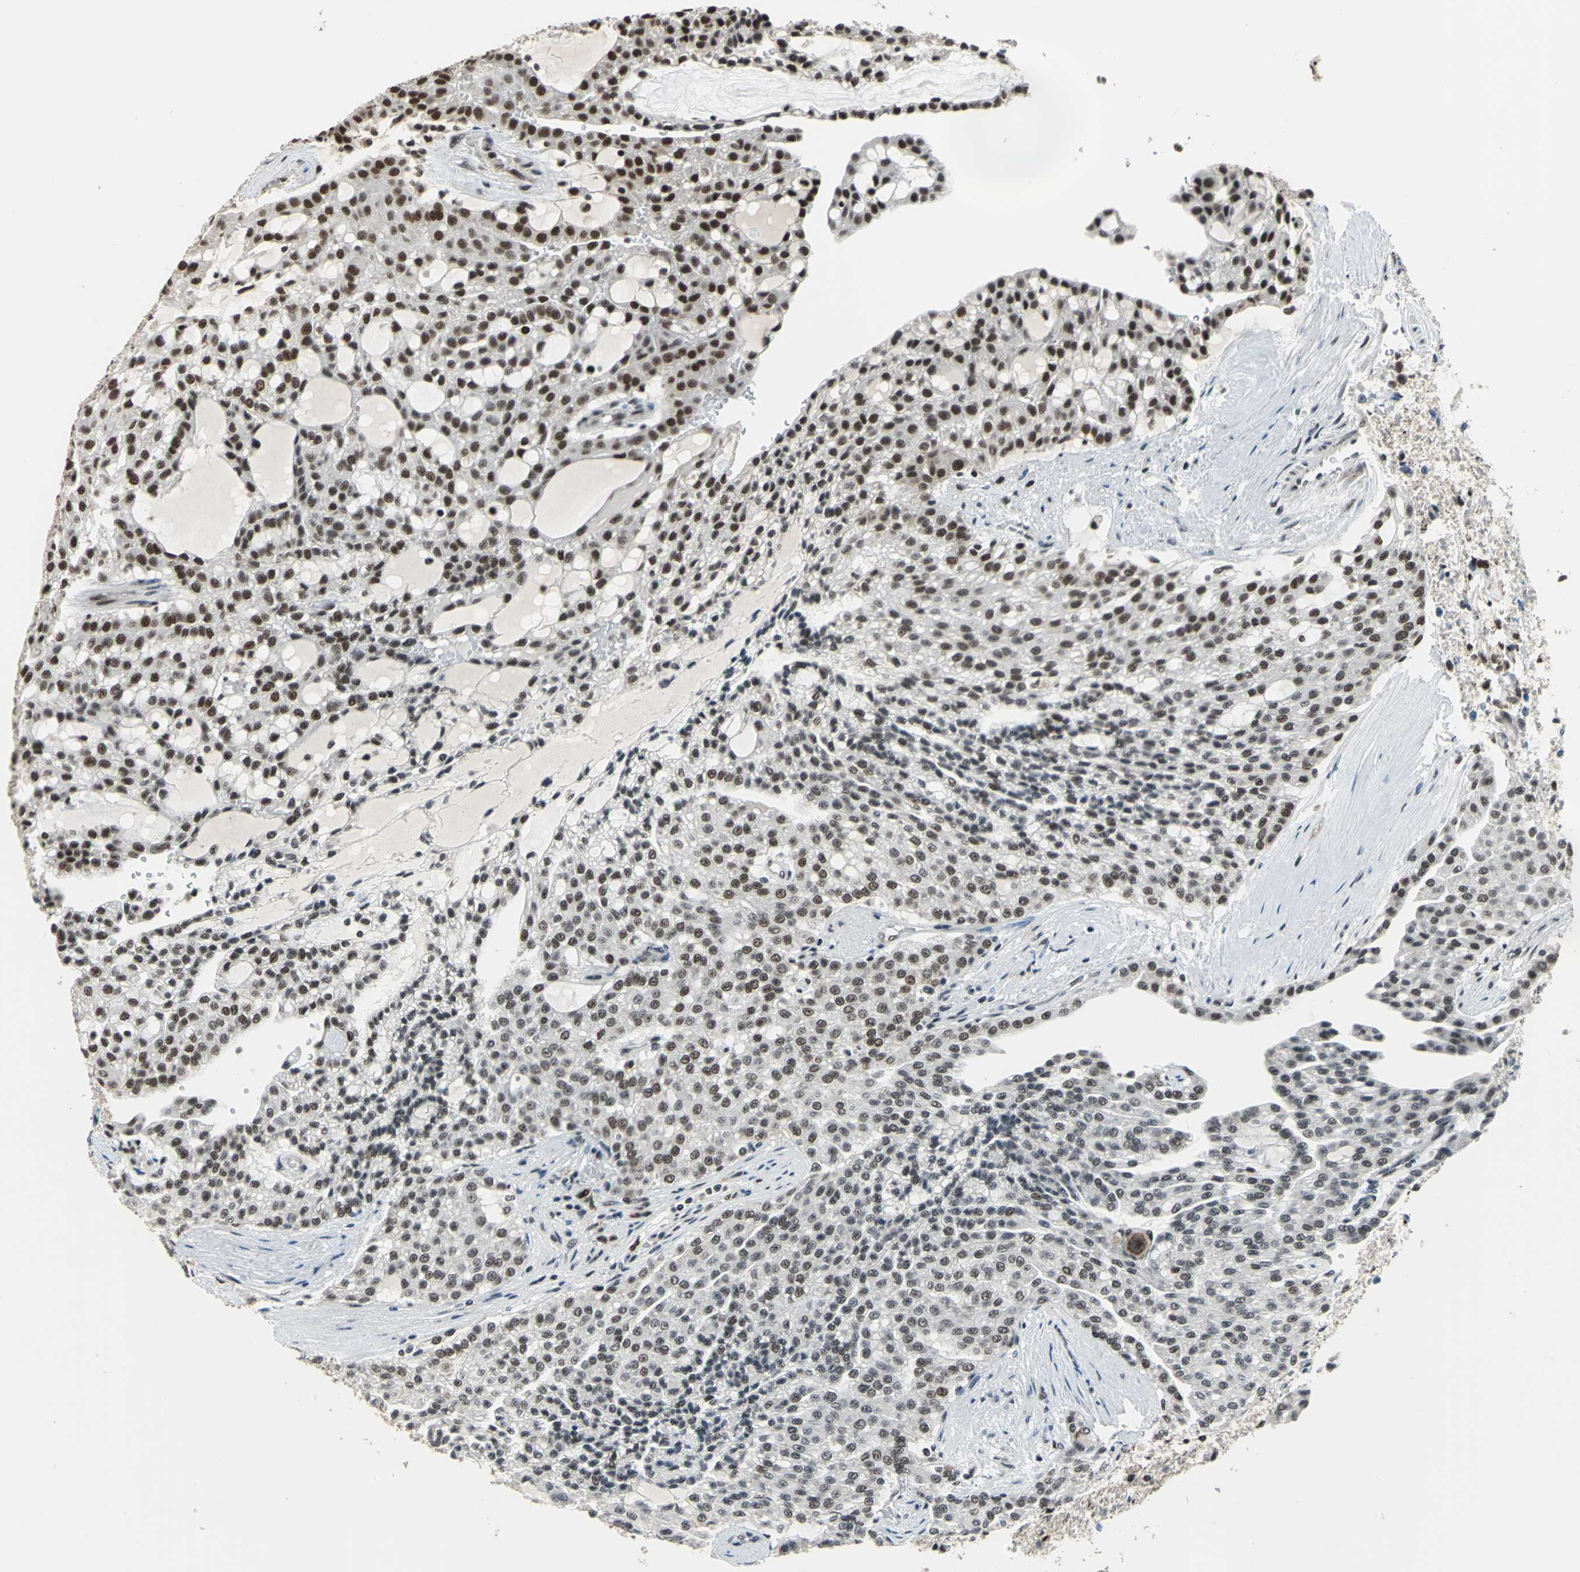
{"staining": {"intensity": "weak", "quantity": "25%-75%", "location": "nuclear"}, "tissue": "renal cancer", "cell_type": "Tumor cells", "image_type": "cancer", "snomed": [{"axis": "morphology", "description": "Adenocarcinoma, NOS"}, {"axis": "topography", "description": "Kidney"}], "caption": "The histopathology image exhibits immunohistochemical staining of renal adenocarcinoma. There is weak nuclear expression is appreciated in approximately 25%-75% of tumor cells.", "gene": "BCLAF1", "patient": {"sex": "male", "age": 63}}